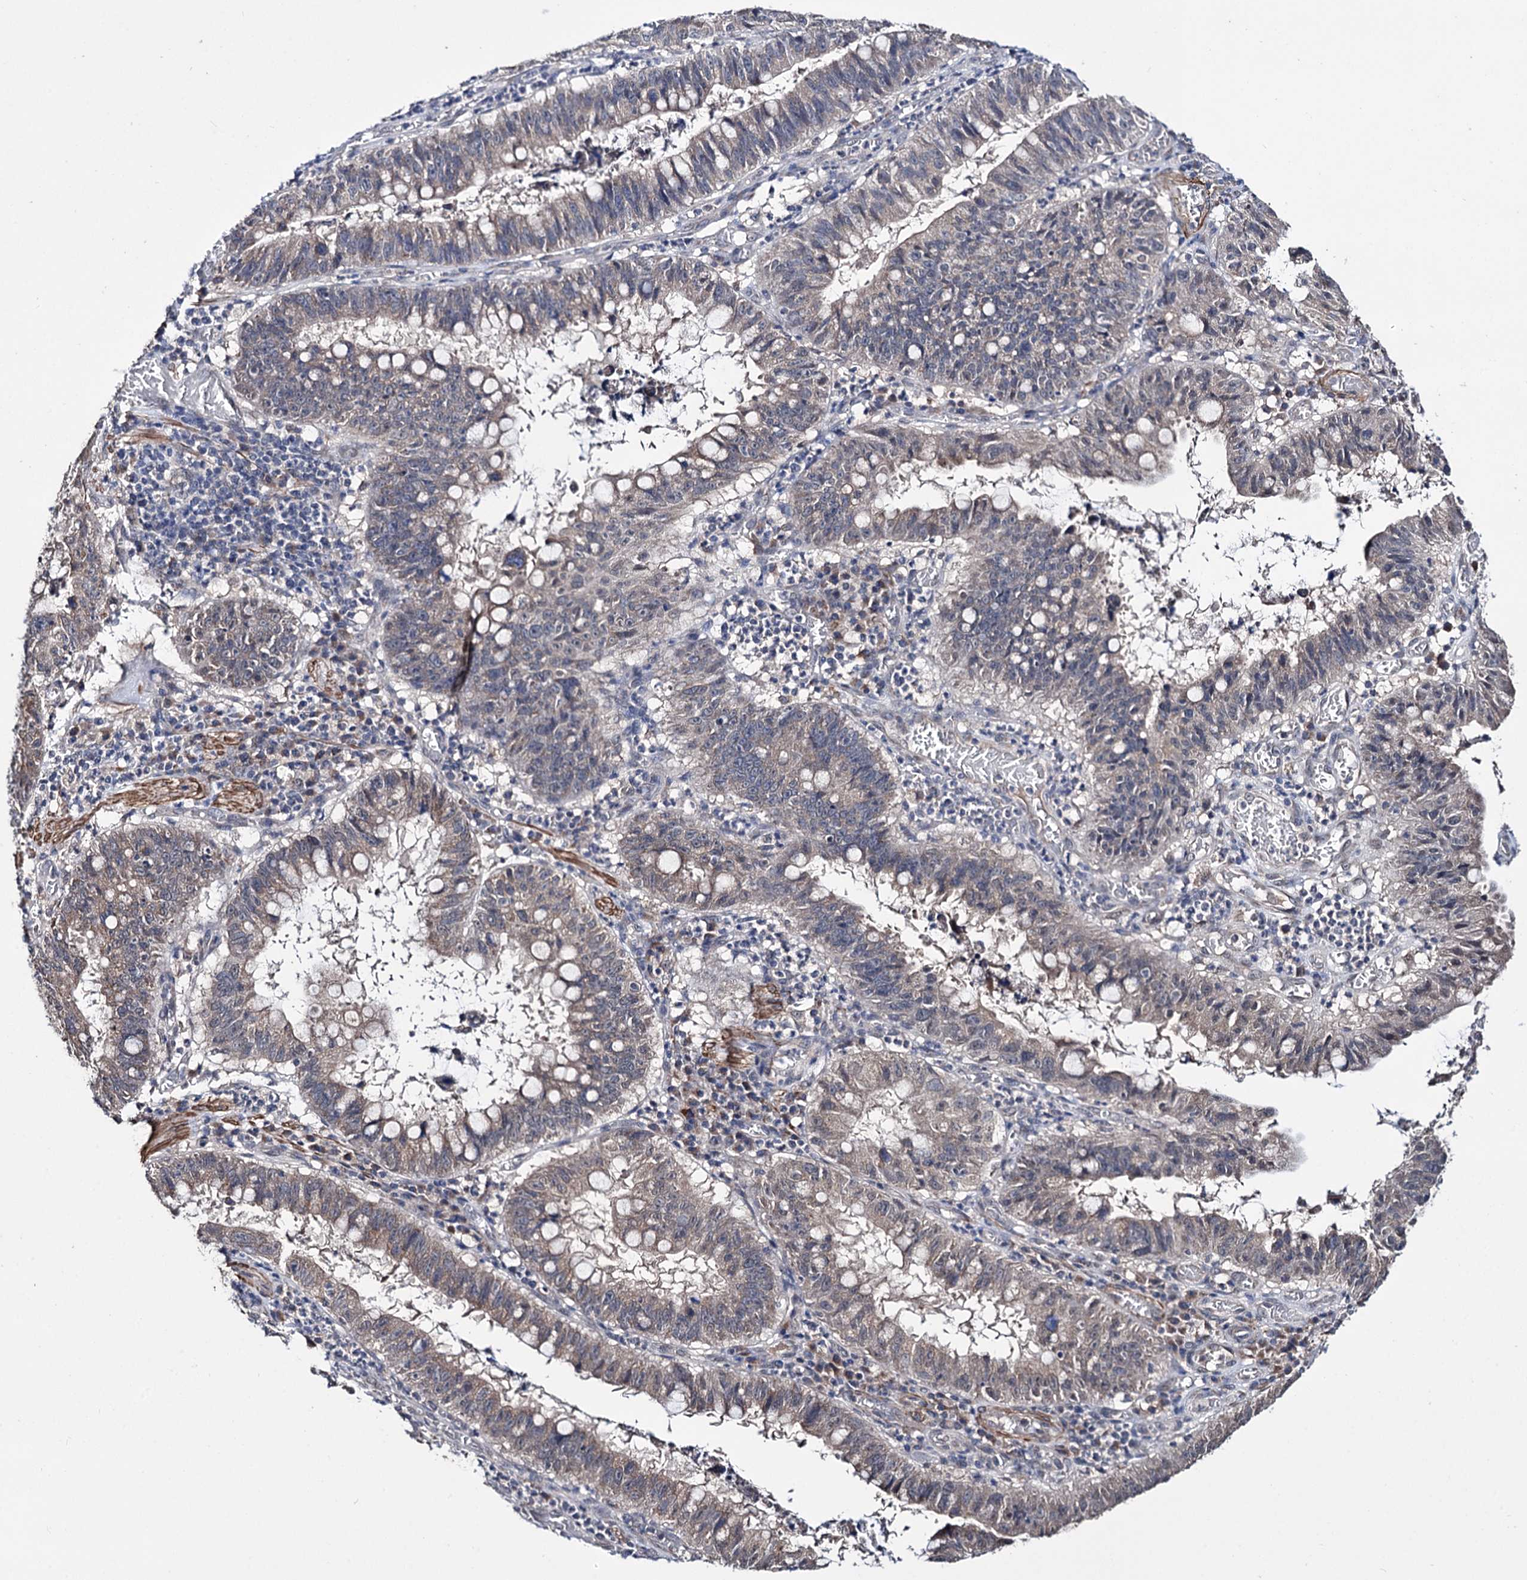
{"staining": {"intensity": "weak", "quantity": "25%-75%", "location": "cytoplasmic/membranous"}, "tissue": "stomach cancer", "cell_type": "Tumor cells", "image_type": "cancer", "snomed": [{"axis": "morphology", "description": "Adenocarcinoma, NOS"}, {"axis": "topography", "description": "Stomach"}], "caption": "Stomach adenocarcinoma stained with immunohistochemistry (IHC) exhibits weak cytoplasmic/membranous staining in approximately 25%-75% of tumor cells. Using DAB (brown) and hematoxylin (blue) stains, captured at high magnification using brightfield microscopy.", "gene": "CLPB", "patient": {"sex": "male", "age": 59}}